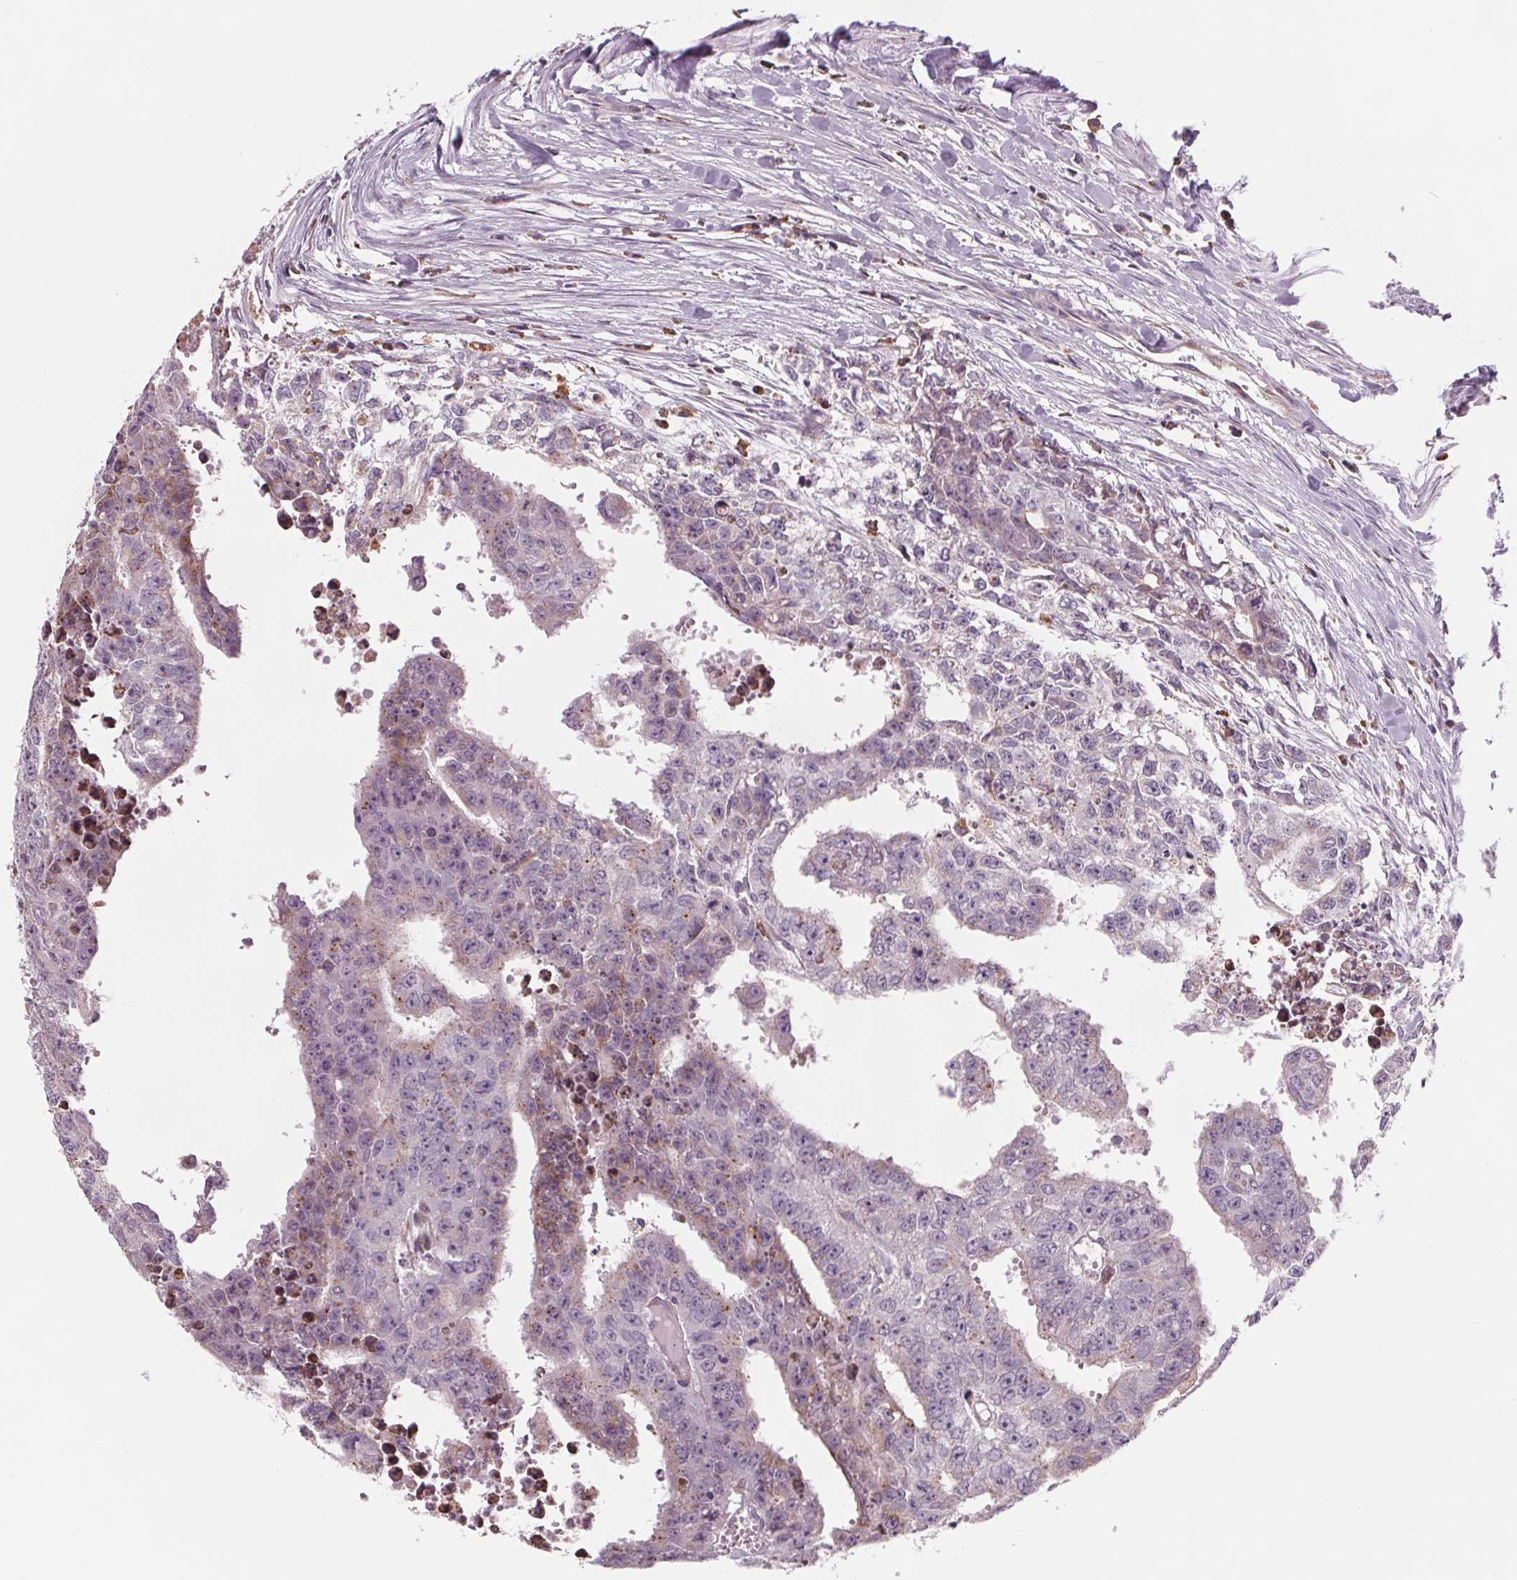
{"staining": {"intensity": "weak", "quantity": "<25%", "location": "cytoplasmic/membranous"}, "tissue": "testis cancer", "cell_type": "Tumor cells", "image_type": "cancer", "snomed": [{"axis": "morphology", "description": "Carcinoma, Embryonal, NOS"}, {"axis": "morphology", "description": "Teratoma, malignant, NOS"}, {"axis": "topography", "description": "Testis"}], "caption": "This is an IHC image of human testis cancer (embryonal carcinoma). There is no expression in tumor cells.", "gene": "SAMD5", "patient": {"sex": "male", "age": 24}}